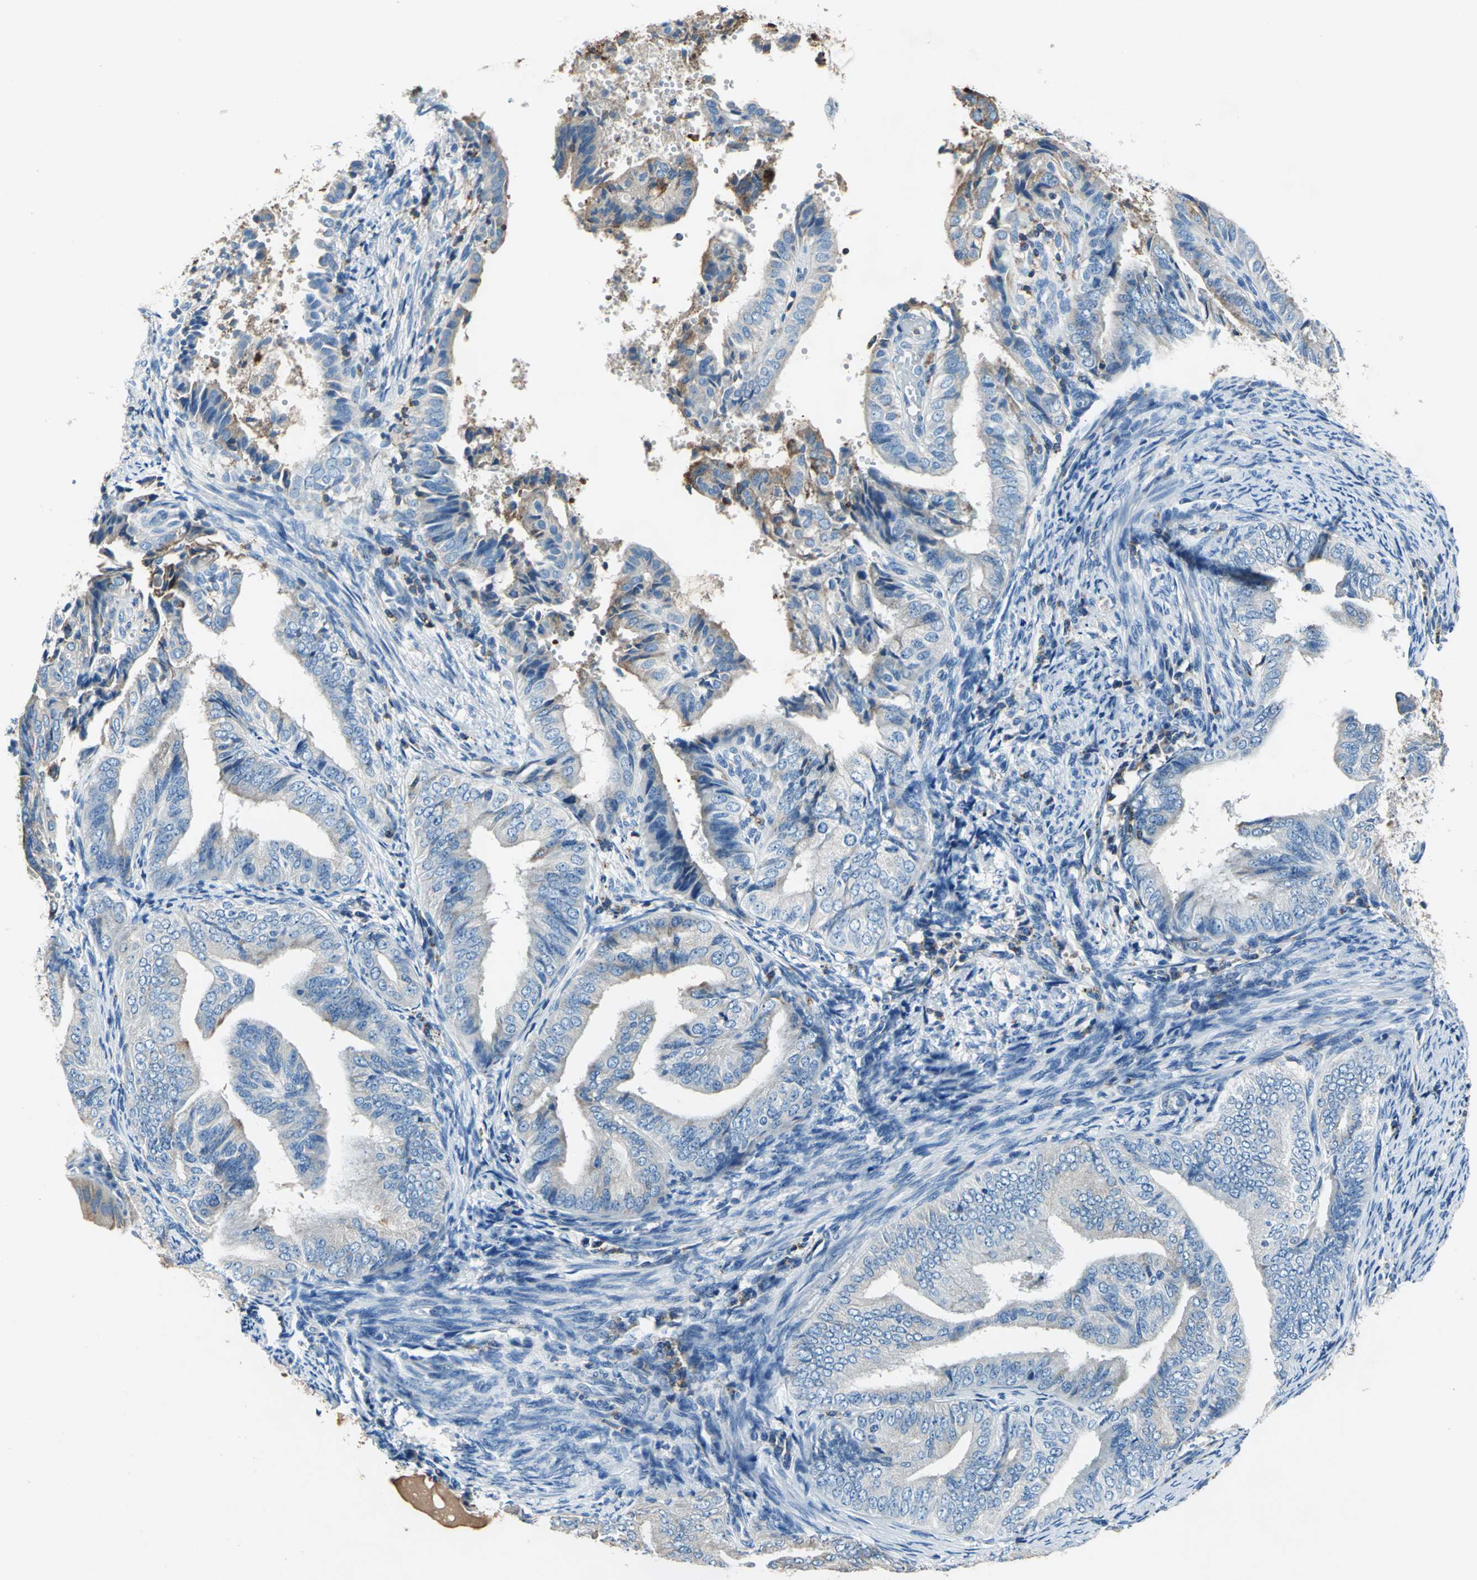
{"staining": {"intensity": "moderate", "quantity": "<25%", "location": "cytoplasmic/membranous"}, "tissue": "endometrial cancer", "cell_type": "Tumor cells", "image_type": "cancer", "snomed": [{"axis": "morphology", "description": "Adenocarcinoma, NOS"}, {"axis": "topography", "description": "Endometrium"}], "caption": "Endometrial cancer (adenocarcinoma) tissue exhibits moderate cytoplasmic/membranous staining in approximately <25% of tumor cells", "gene": "SEPTIN6", "patient": {"sex": "female", "age": 58}}